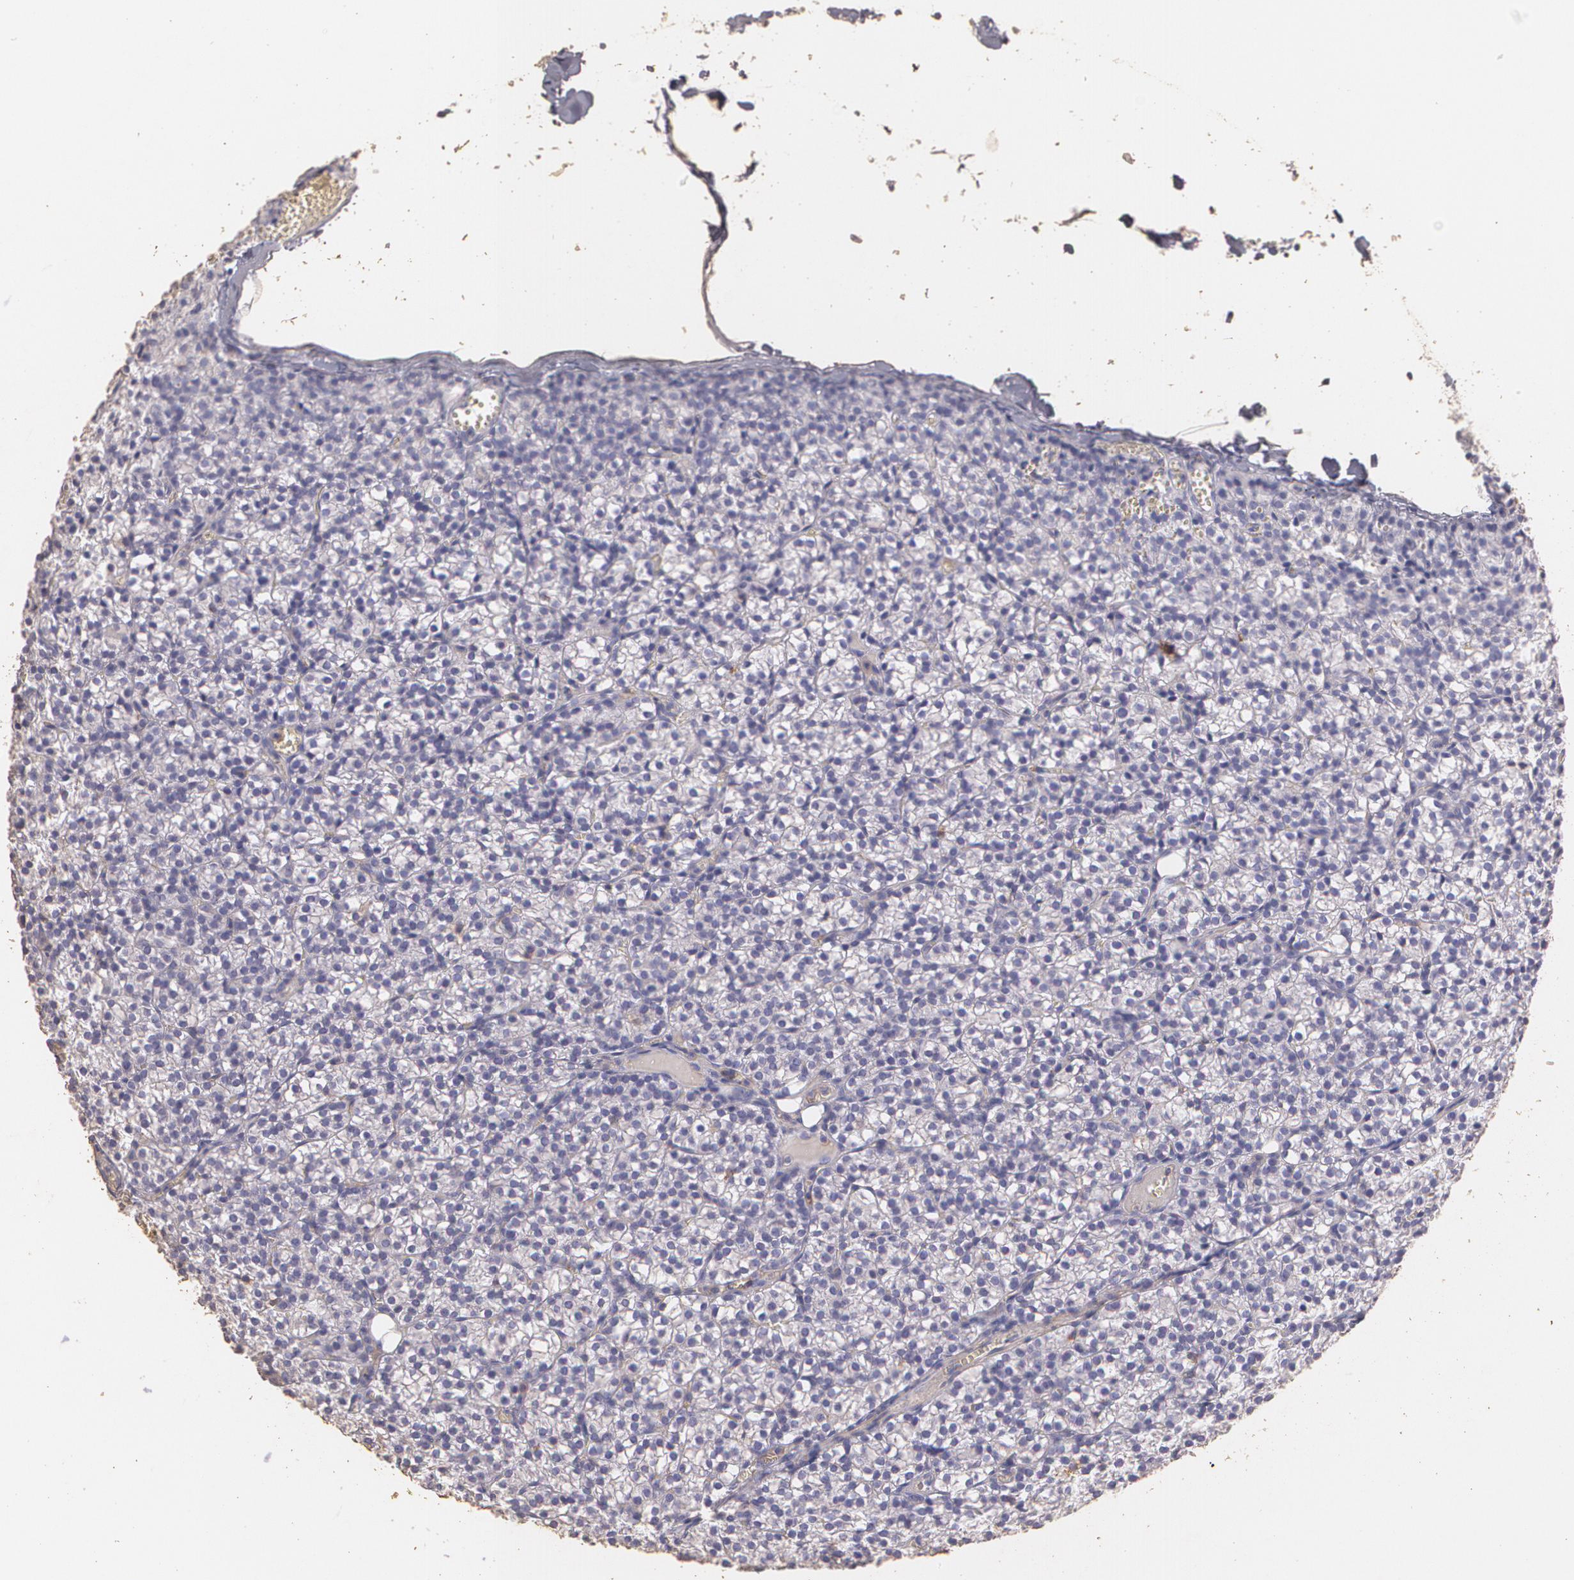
{"staining": {"intensity": "negative", "quantity": "none", "location": "none"}, "tissue": "parathyroid gland", "cell_type": "Glandular cells", "image_type": "normal", "snomed": [{"axis": "morphology", "description": "Normal tissue, NOS"}, {"axis": "topography", "description": "Parathyroid gland"}], "caption": "High power microscopy histopathology image of an immunohistochemistry (IHC) photomicrograph of unremarkable parathyroid gland, revealing no significant positivity in glandular cells.", "gene": "TGFBR1", "patient": {"sex": "female", "age": 17}}